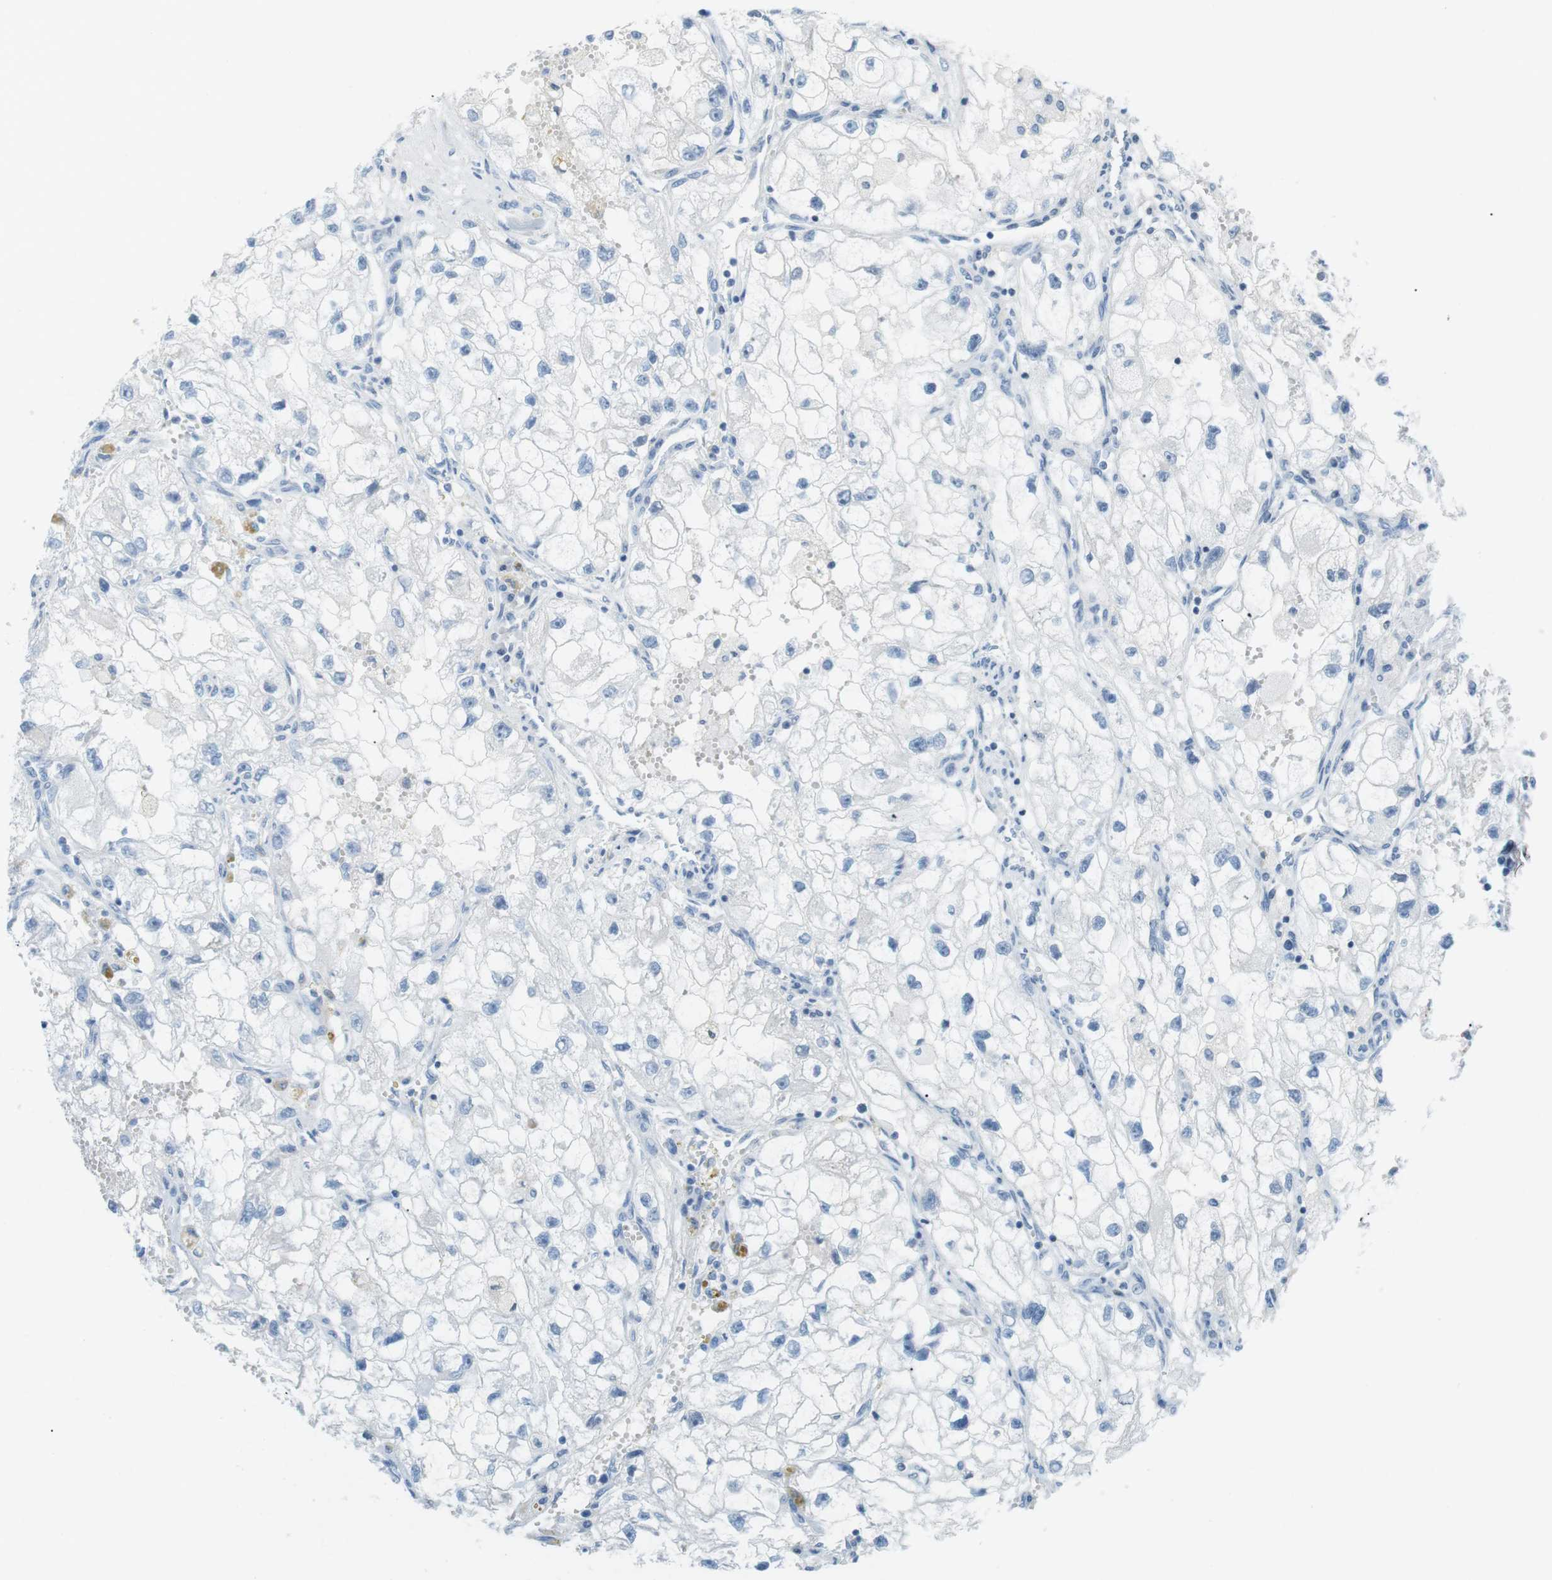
{"staining": {"intensity": "negative", "quantity": "none", "location": "none"}, "tissue": "renal cancer", "cell_type": "Tumor cells", "image_type": "cancer", "snomed": [{"axis": "morphology", "description": "Adenocarcinoma, NOS"}, {"axis": "topography", "description": "Kidney"}], "caption": "This is a micrograph of IHC staining of renal cancer, which shows no staining in tumor cells. (Stains: DAB immunohistochemistry with hematoxylin counter stain, Microscopy: brightfield microscopy at high magnification).", "gene": "AZGP1", "patient": {"sex": "female", "age": 70}}